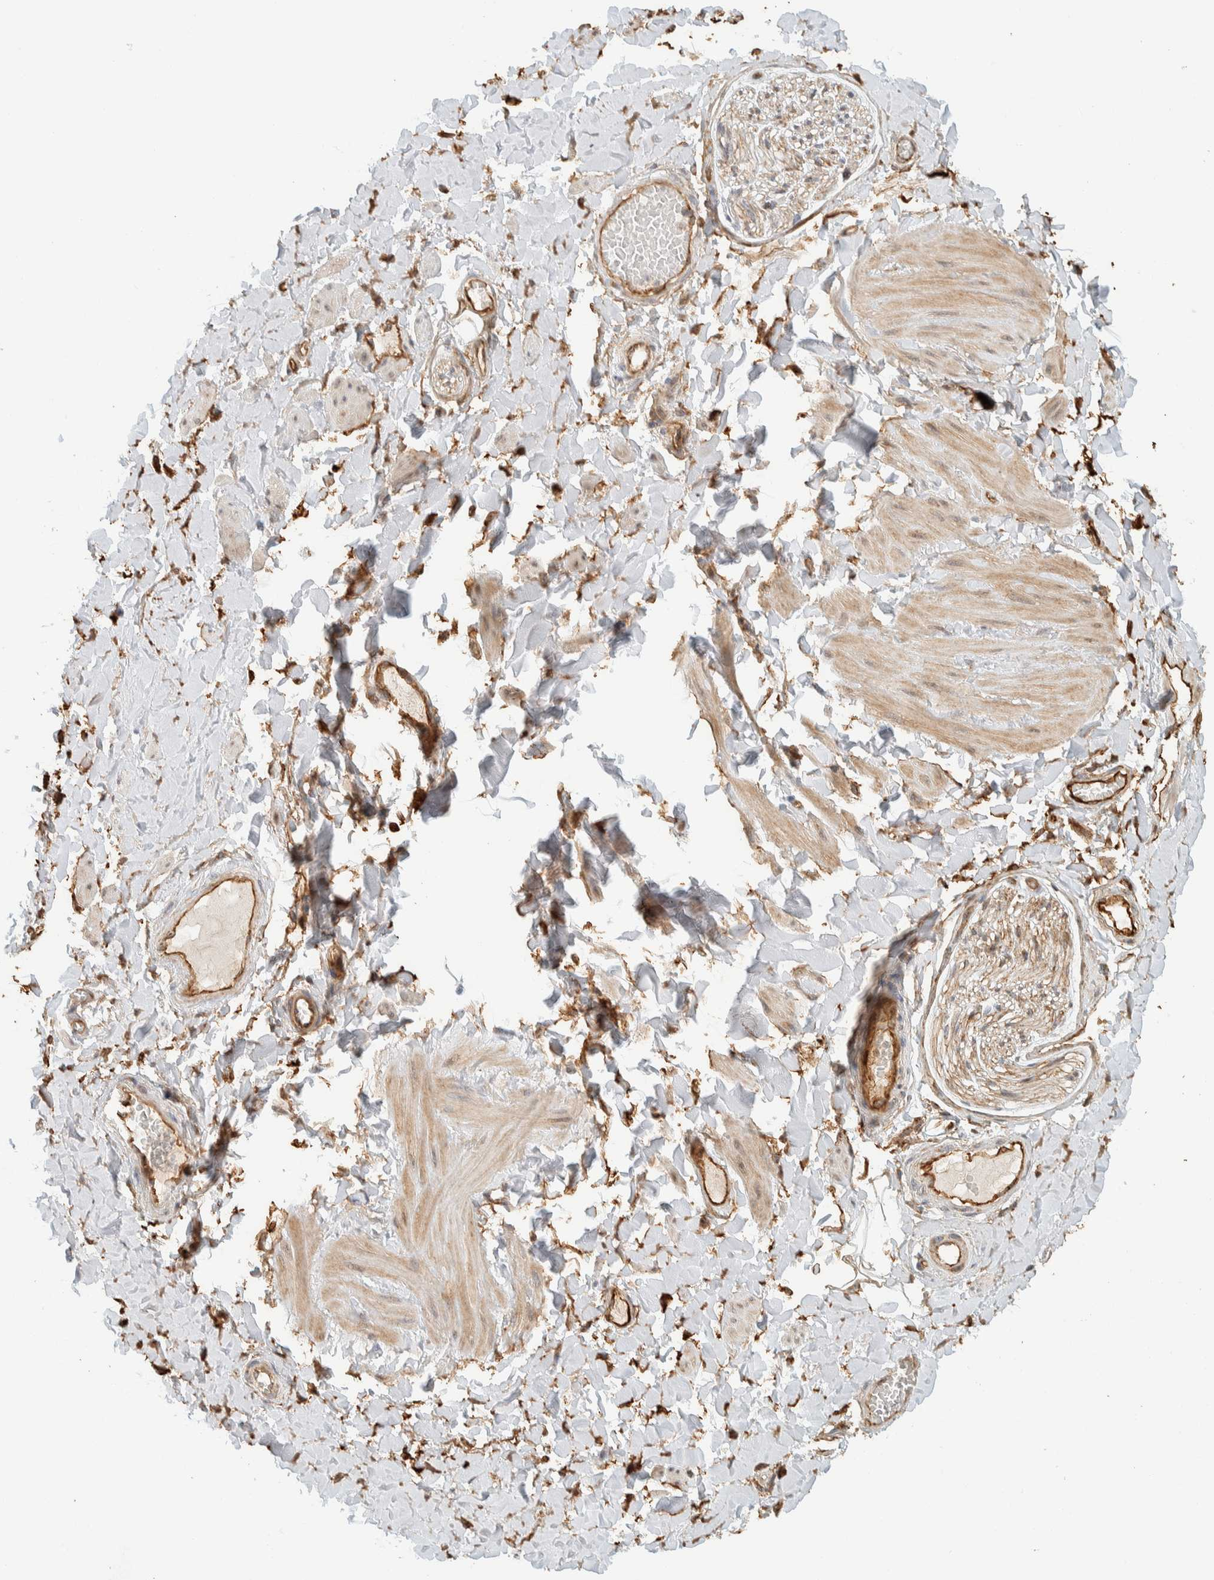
{"staining": {"intensity": "moderate", "quantity": ">75%", "location": "cytoplasmic/membranous"}, "tissue": "adipose tissue", "cell_type": "Adipocytes", "image_type": "normal", "snomed": [{"axis": "morphology", "description": "Normal tissue, NOS"}, {"axis": "topography", "description": "Adipose tissue"}, {"axis": "topography", "description": "Vascular tissue"}, {"axis": "topography", "description": "Peripheral nerve tissue"}], "caption": "Adipocytes reveal medium levels of moderate cytoplasmic/membranous staining in about >75% of cells in normal adipose tissue.", "gene": "KIF9", "patient": {"sex": "male", "age": 25}}